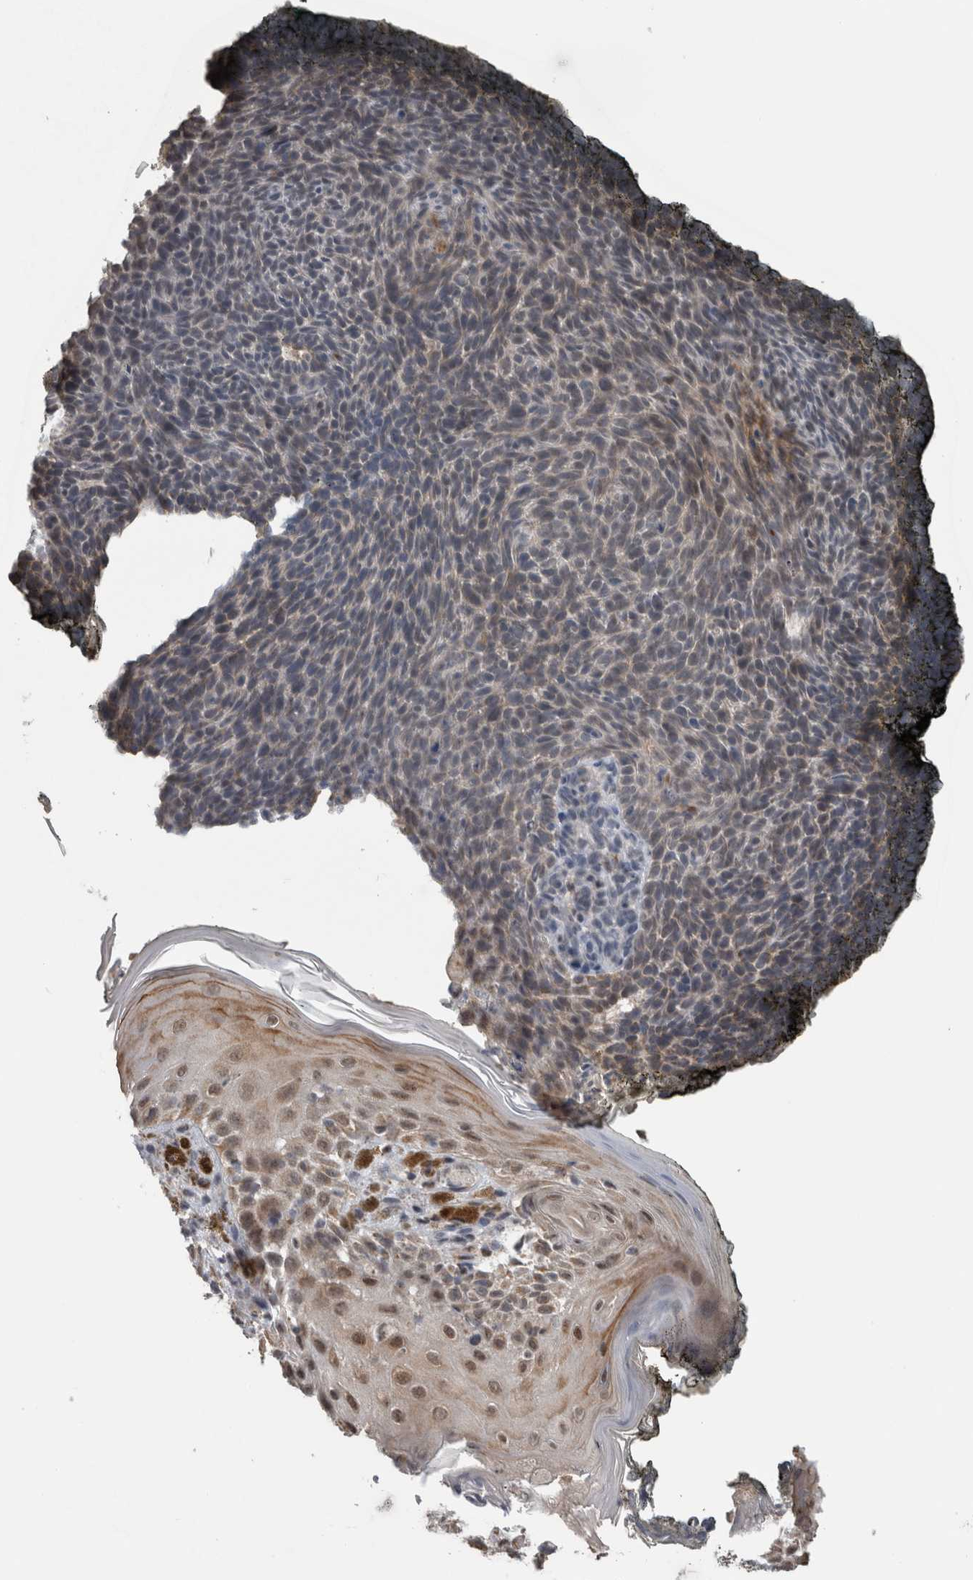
{"staining": {"intensity": "weak", "quantity": "<25%", "location": "cytoplasmic/membranous"}, "tissue": "skin cancer", "cell_type": "Tumor cells", "image_type": "cancer", "snomed": [{"axis": "morphology", "description": "Basal cell carcinoma"}, {"axis": "topography", "description": "Skin"}], "caption": "Skin basal cell carcinoma was stained to show a protein in brown. There is no significant staining in tumor cells. (IHC, brightfield microscopy, high magnification).", "gene": "OR2K2", "patient": {"sex": "male", "age": 61}}